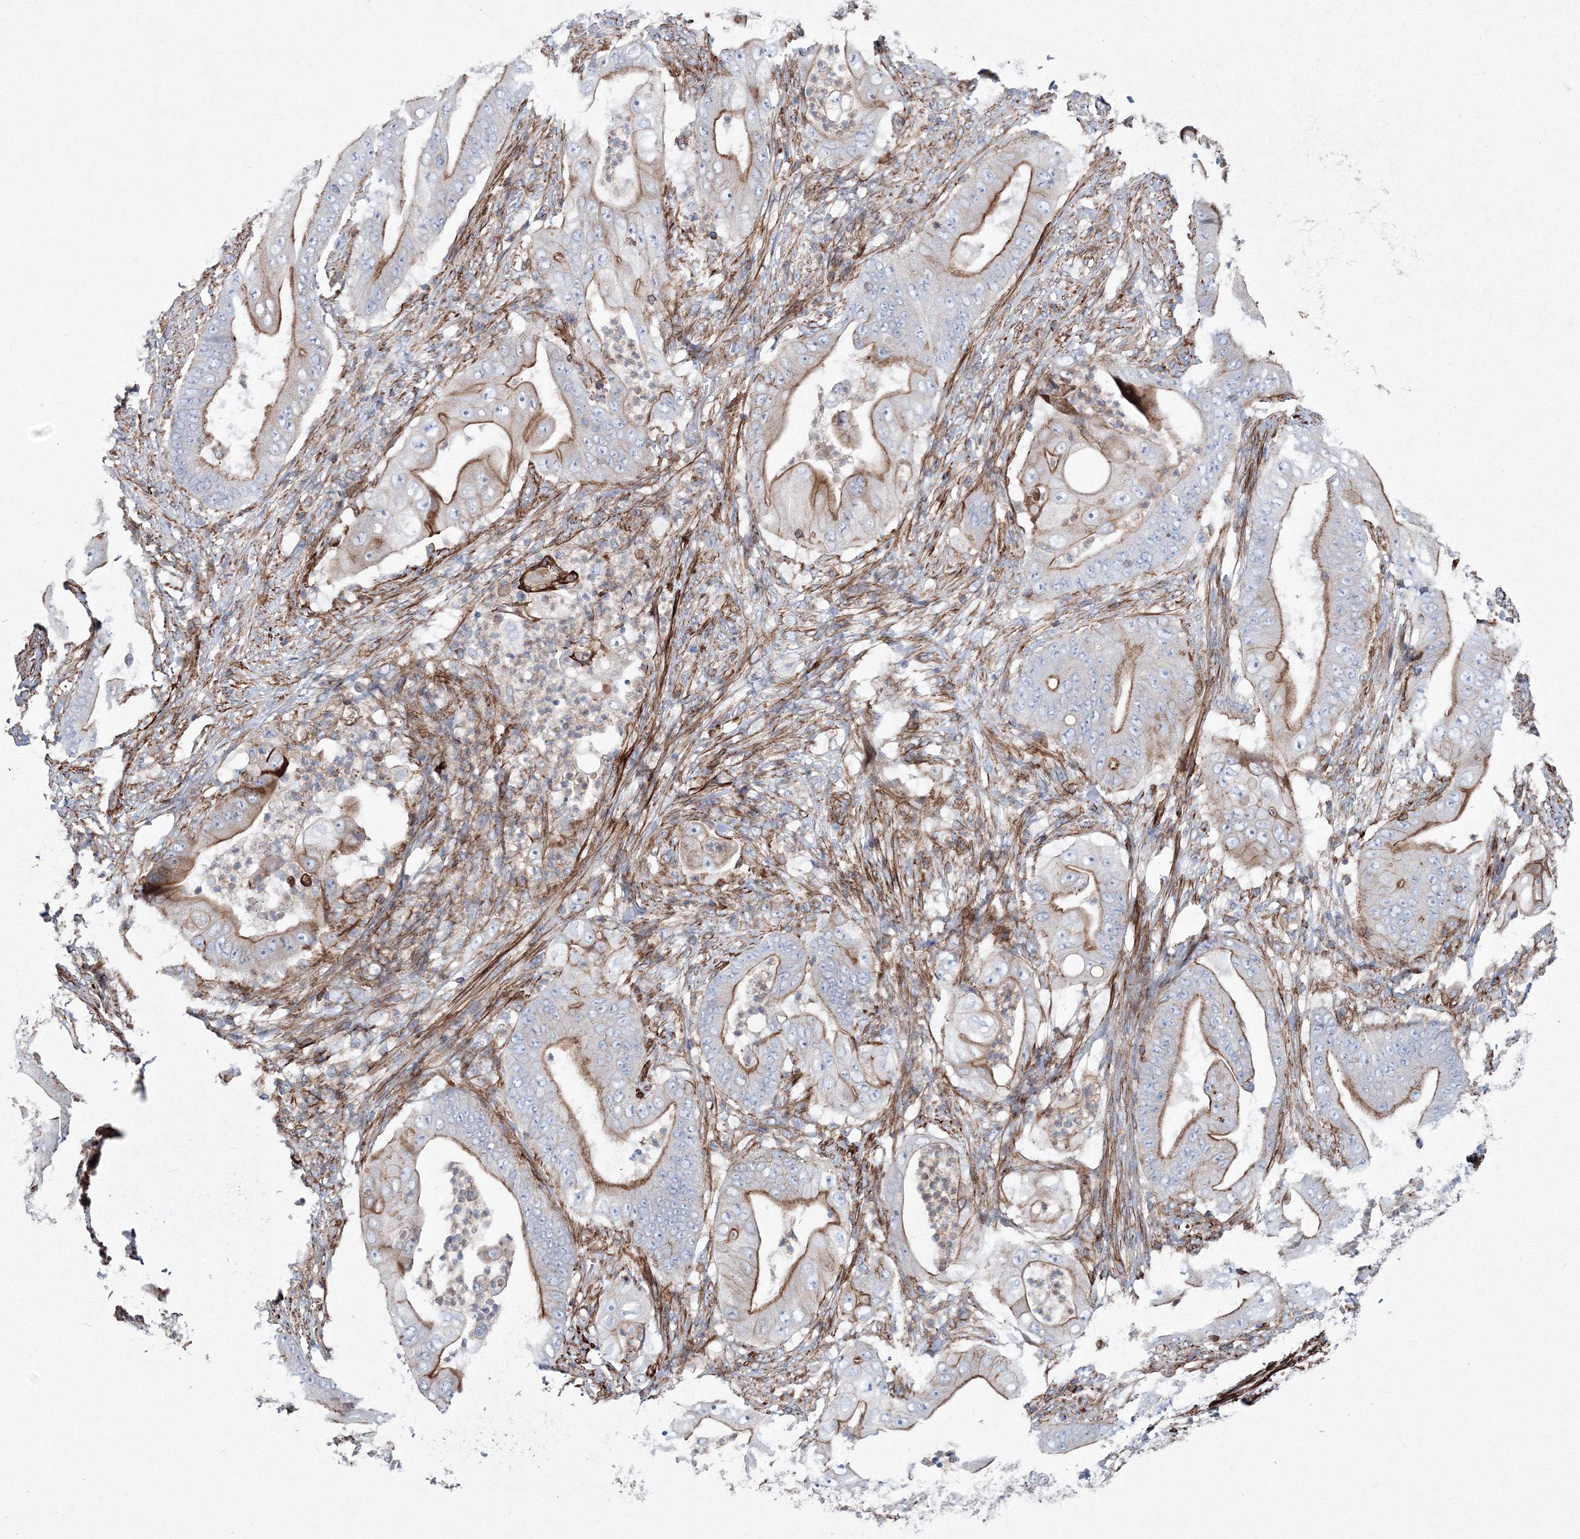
{"staining": {"intensity": "moderate", "quantity": ">75%", "location": "cytoplasmic/membranous"}, "tissue": "stomach cancer", "cell_type": "Tumor cells", "image_type": "cancer", "snomed": [{"axis": "morphology", "description": "Adenocarcinoma, NOS"}, {"axis": "topography", "description": "Stomach"}], "caption": "Approximately >75% of tumor cells in human stomach adenocarcinoma reveal moderate cytoplasmic/membranous protein positivity as visualized by brown immunohistochemical staining.", "gene": "GPR82", "patient": {"sex": "female", "age": 73}}